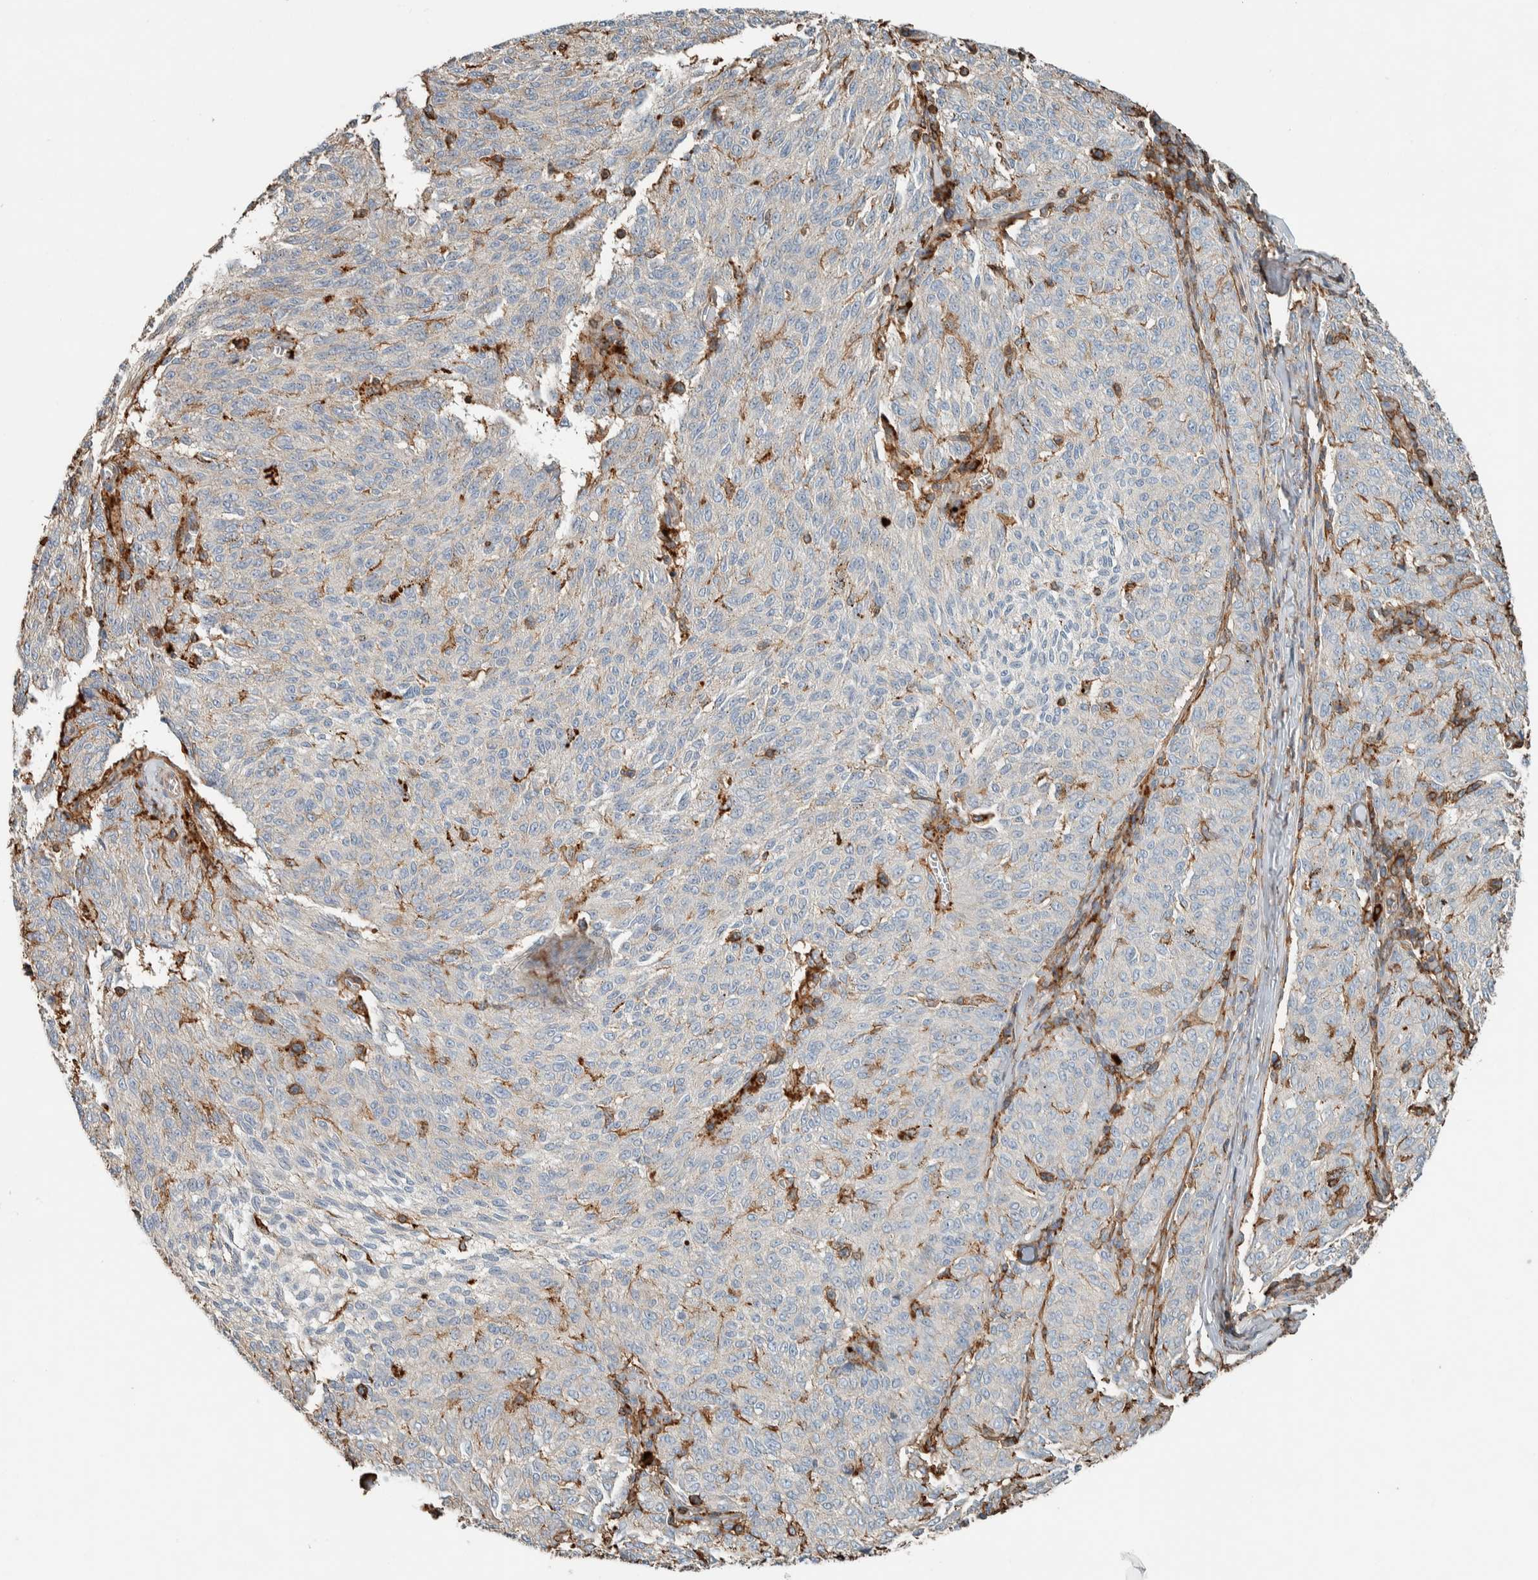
{"staining": {"intensity": "negative", "quantity": "none", "location": "none"}, "tissue": "melanoma", "cell_type": "Tumor cells", "image_type": "cancer", "snomed": [{"axis": "morphology", "description": "Malignant melanoma, NOS"}, {"axis": "topography", "description": "Skin"}], "caption": "This is an immunohistochemistry histopathology image of melanoma. There is no expression in tumor cells.", "gene": "CTBP2", "patient": {"sex": "female", "age": 72}}